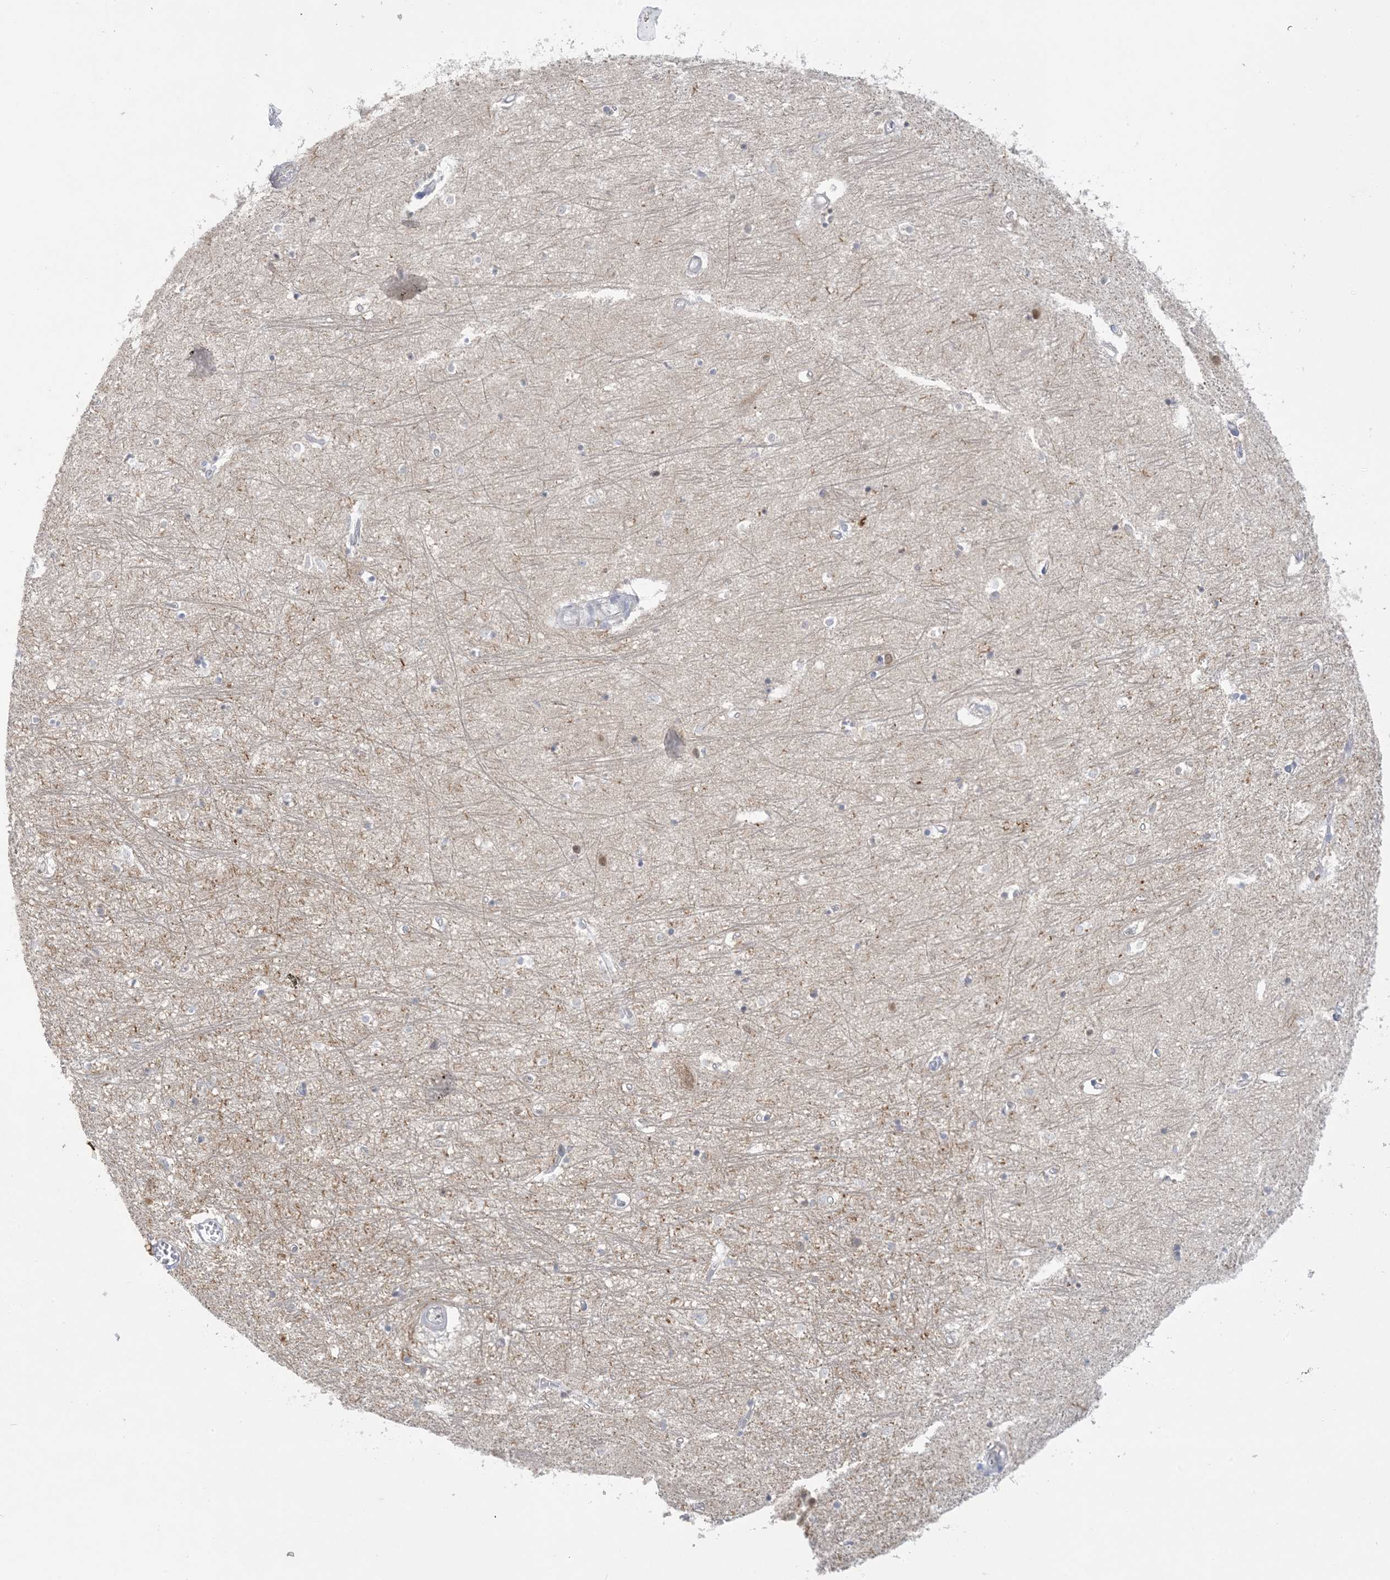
{"staining": {"intensity": "weak", "quantity": "<25%", "location": "nuclear"}, "tissue": "hippocampus", "cell_type": "Glial cells", "image_type": "normal", "snomed": [{"axis": "morphology", "description": "Normal tissue, NOS"}, {"axis": "topography", "description": "Hippocampus"}], "caption": "IHC of benign hippocampus demonstrates no staining in glial cells. (Stains: DAB immunohistochemistry (IHC) with hematoxylin counter stain, Microscopy: brightfield microscopy at high magnification).", "gene": "KIF3A", "patient": {"sex": "female", "age": 64}}